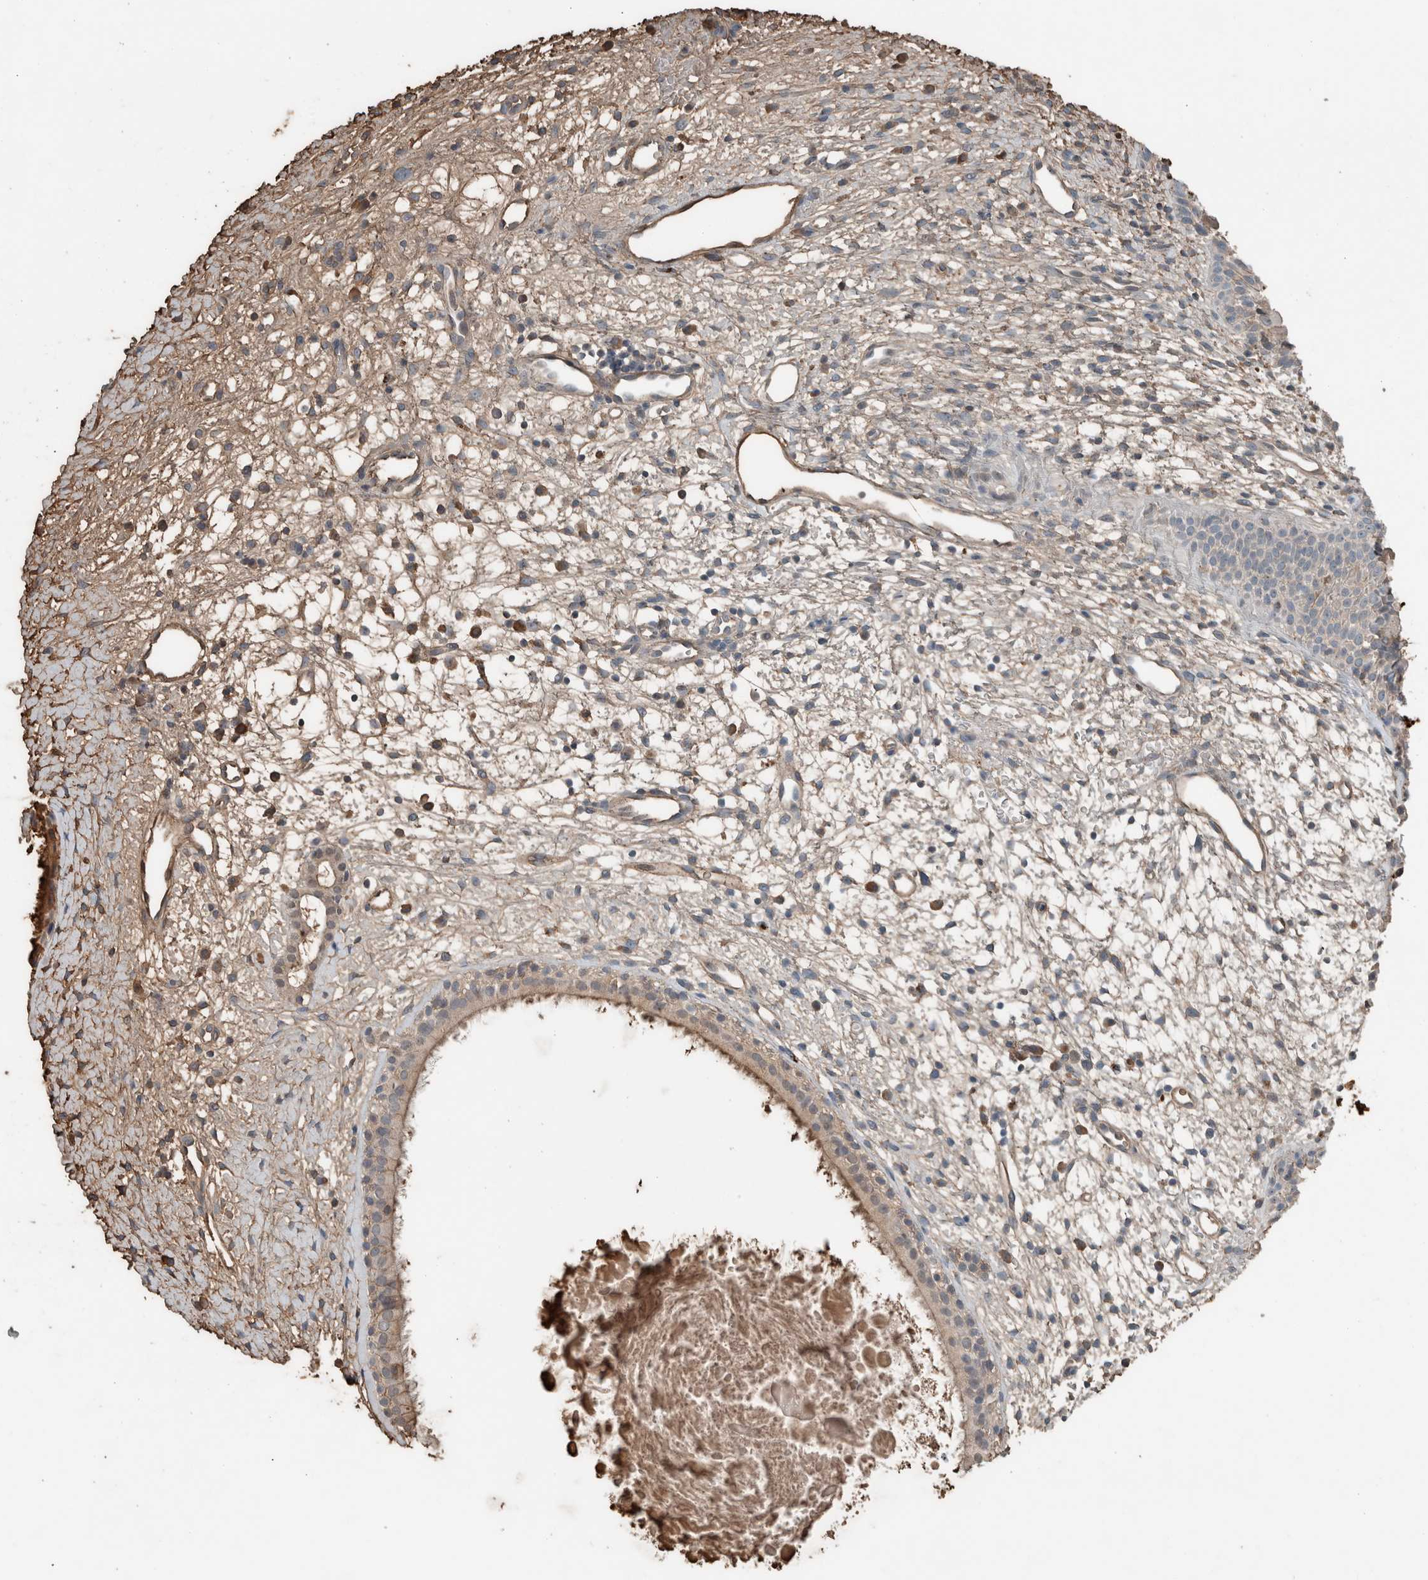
{"staining": {"intensity": "weak", "quantity": "25%-75%", "location": "cytoplasmic/membranous"}, "tissue": "nasopharynx", "cell_type": "Respiratory epithelial cells", "image_type": "normal", "snomed": [{"axis": "morphology", "description": "Normal tissue, NOS"}, {"axis": "topography", "description": "Nasopharynx"}], "caption": "This photomicrograph exhibits unremarkable nasopharynx stained with IHC to label a protein in brown. The cytoplasmic/membranous of respiratory epithelial cells show weak positivity for the protein. Nuclei are counter-stained blue.", "gene": "USP34", "patient": {"sex": "male", "age": 22}}